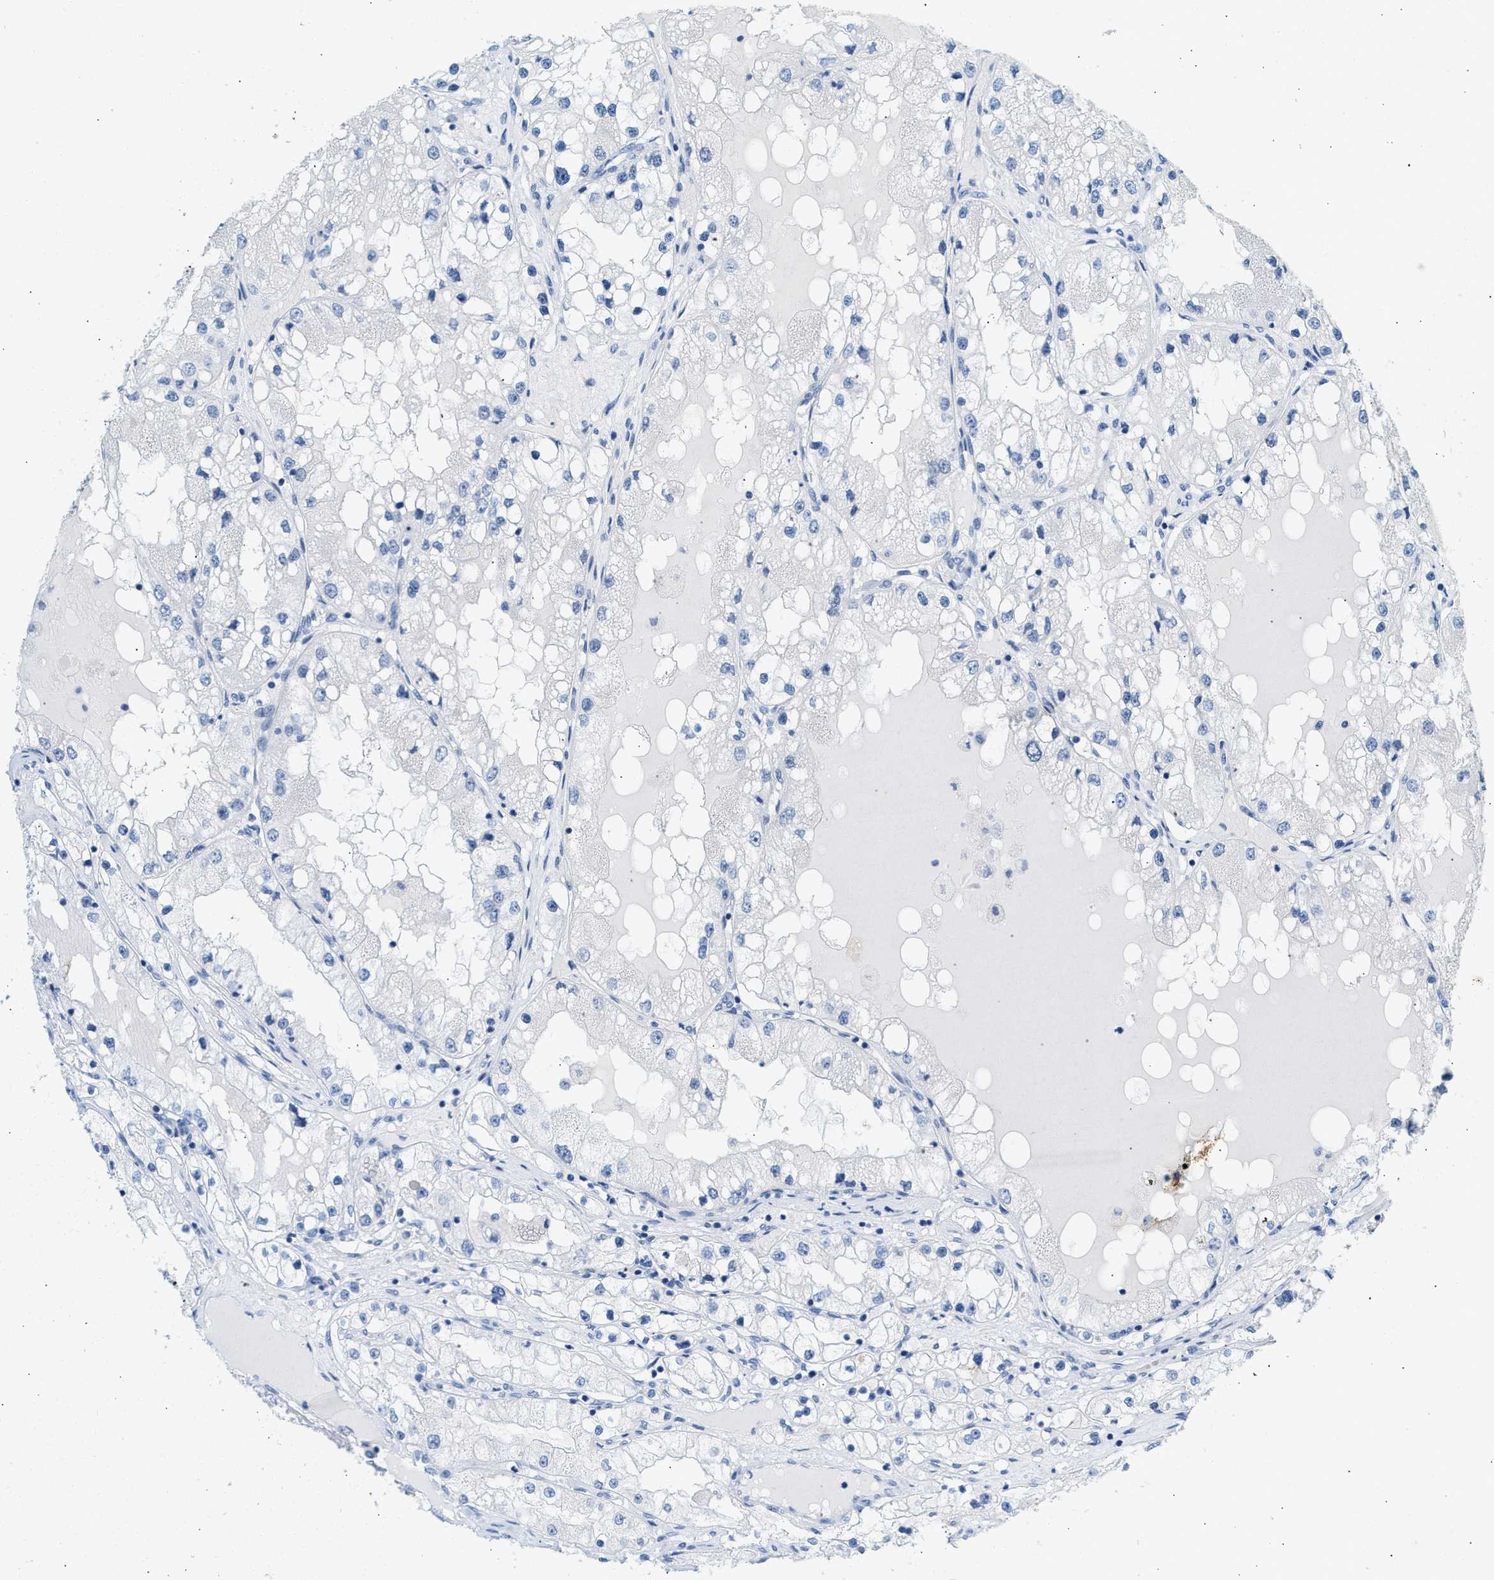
{"staining": {"intensity": "negative", "quantity": "none", "location": "none"}, "tissue": "renal cancer", "cell_type": "Tumor cells", "image_type": "cancer", "snomed": [{"axis": "morphology", "description": "Adenocarcinoma, NOS"}, {"axis": "topography", "description": "Kidney"}], "caption": "Immunohistochemical staining of renal cancer demonstrates no significant positivity in tumor cells. Brightfield microscopy of IHC stained with DAB (brown) and hematoxylin (blue), captured at high magnification.", "gene": "HHATL", "patient": {"sex": "male", "age": 68}}